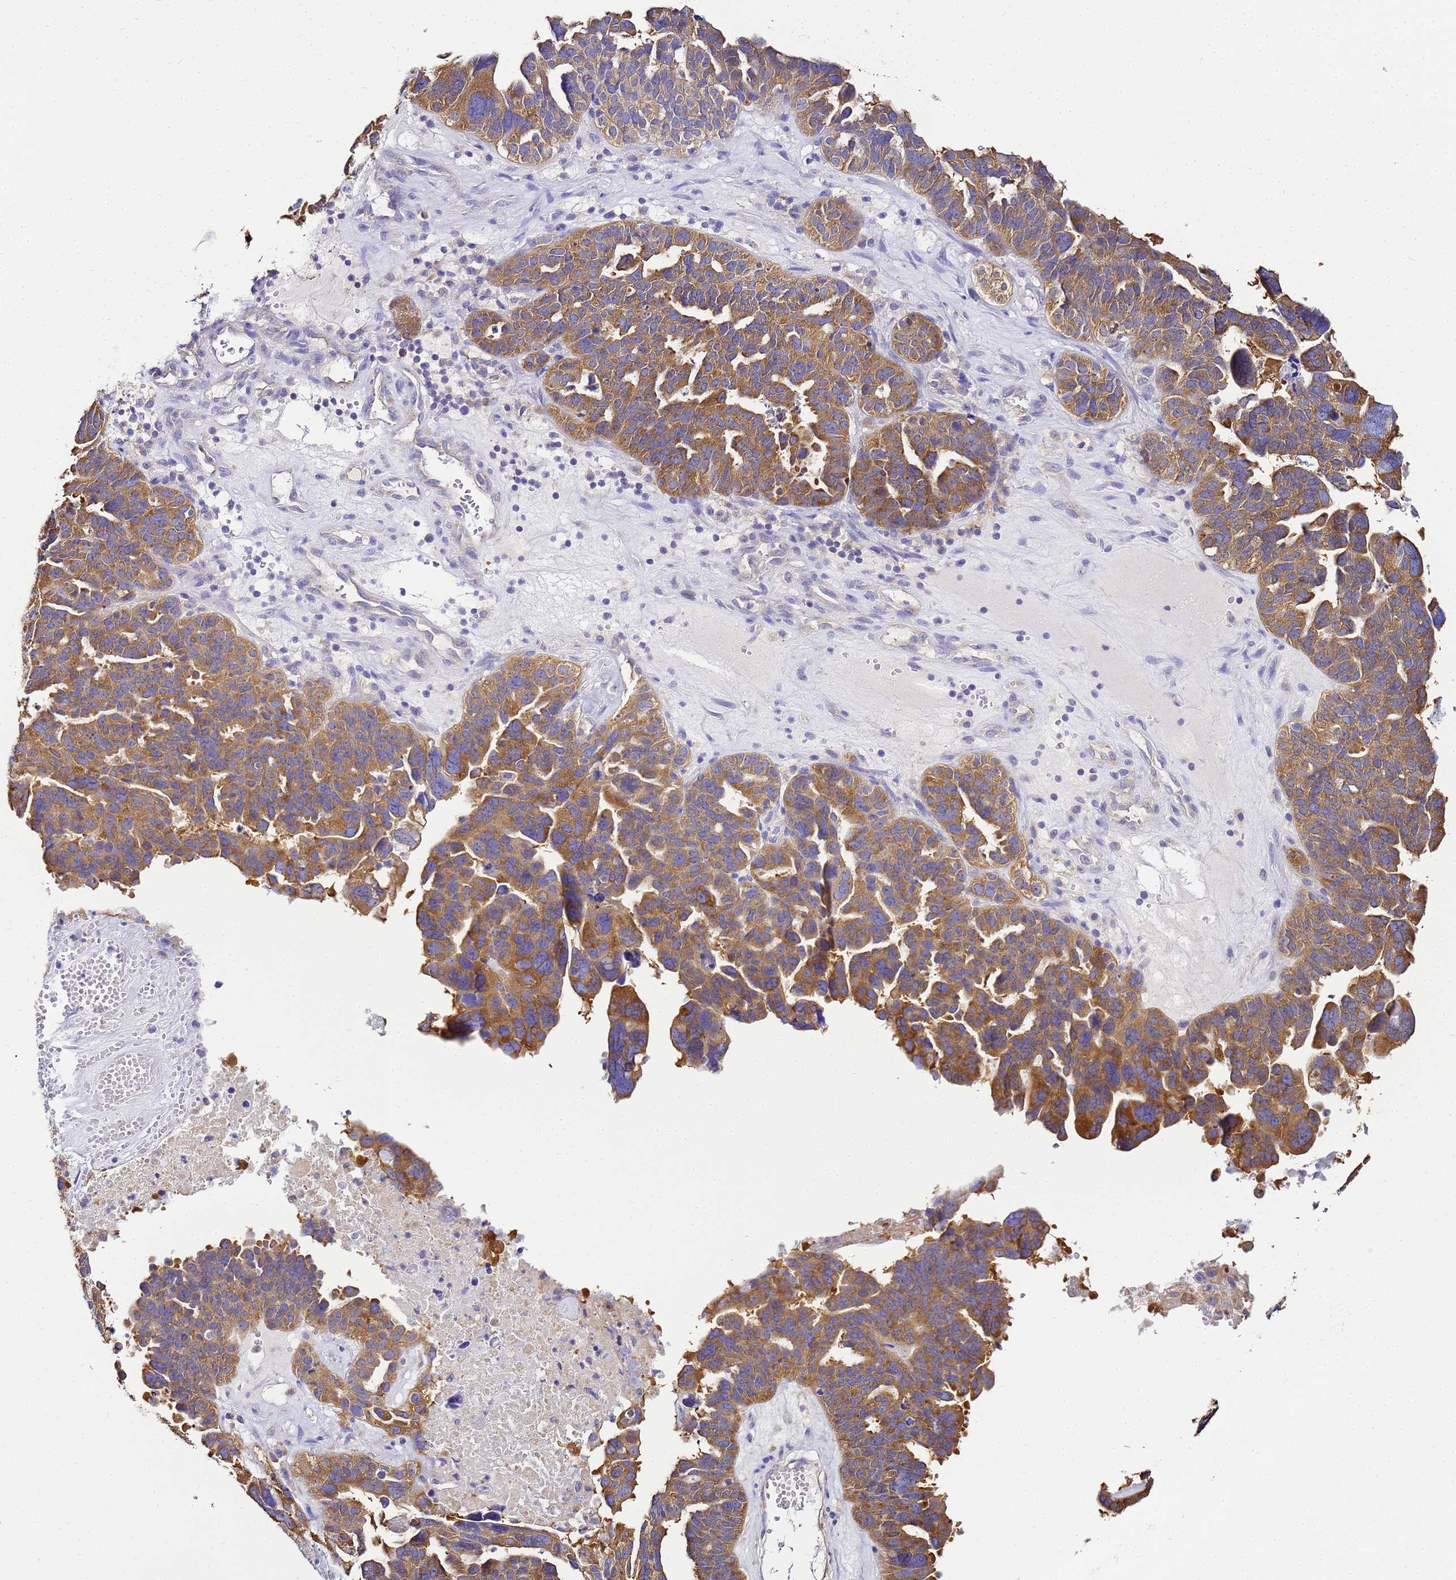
{"staining": {"intensity": "moderate", "quantity": ">75%", "location": "cytoplasmic/membranous"}, "tissue": "ovarian cancer", "cell_type": "Tumor cells", "image_type": "cancer", "snomed": [{"axis": "morphology", "description": "Cystadenocarcinoma, serous, NOS"}, {"axis": "topography", "description": "Ovary"}], "caption": "Immunohistochemistry (IHC) of ovarian cancer shows medium levels of moderate cytoplasmic/membranous positivity in about >75% of tumor cells.", "gene": "NARS1", "patient": {"sex": "female", "age": 59}}